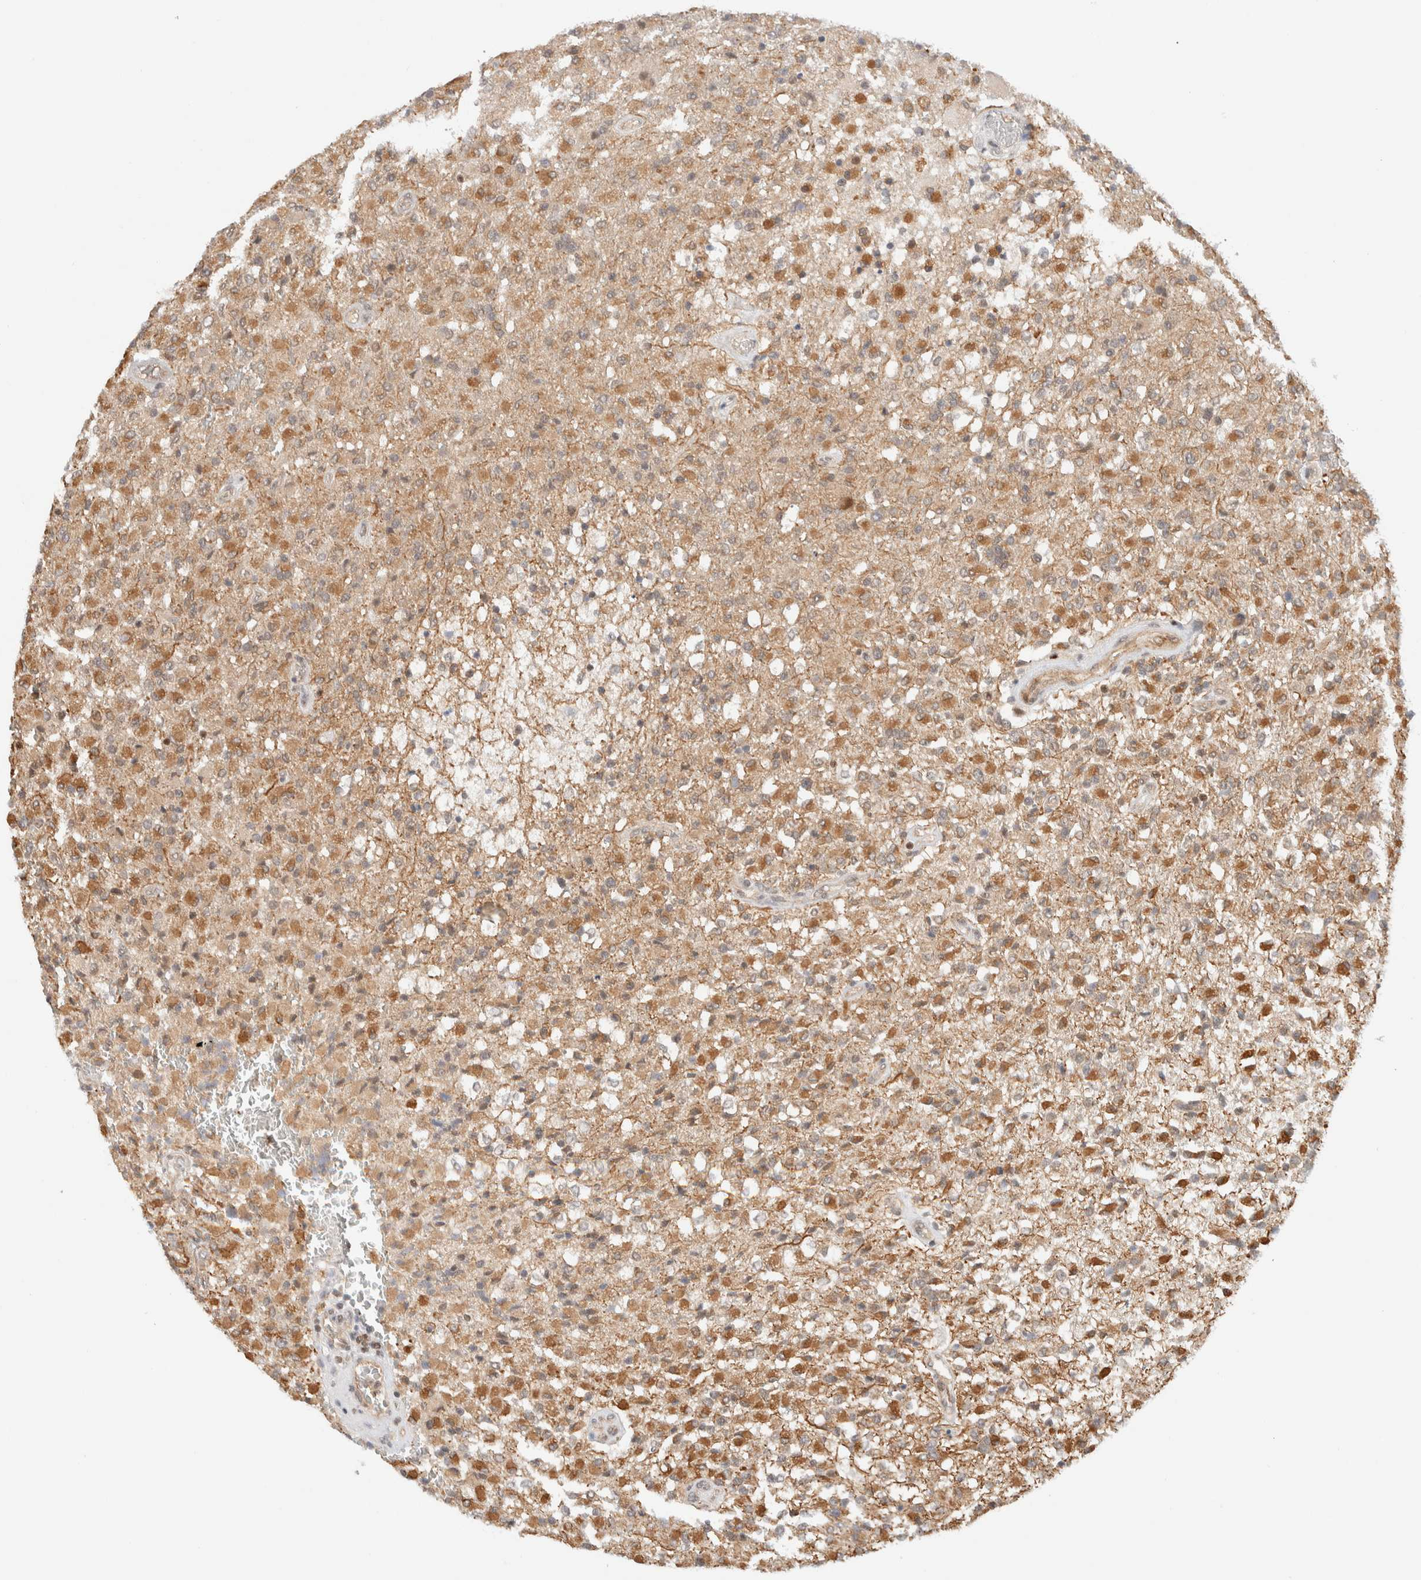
{"staining": {"intensity": "moderate", "quantity": ">75%", "location": "cytoplasmic/membranous"}, "tissue": "glioma", "cell_type": "Tumor cells", "image_type": "cancer", "snomed": [{"axis": "morphology", "description": "Glioma, malignant, High grade"}, {"axis": "topography", "description": "Brain"}], "caption": "This is an image of IHC staining of malignant glioma (high-grade), which shows moderate positivity in the cytoplasmic/membranous of tumor cells.", "gene": "C8orf76", "patient": {"sex": "male", "age": 71}}